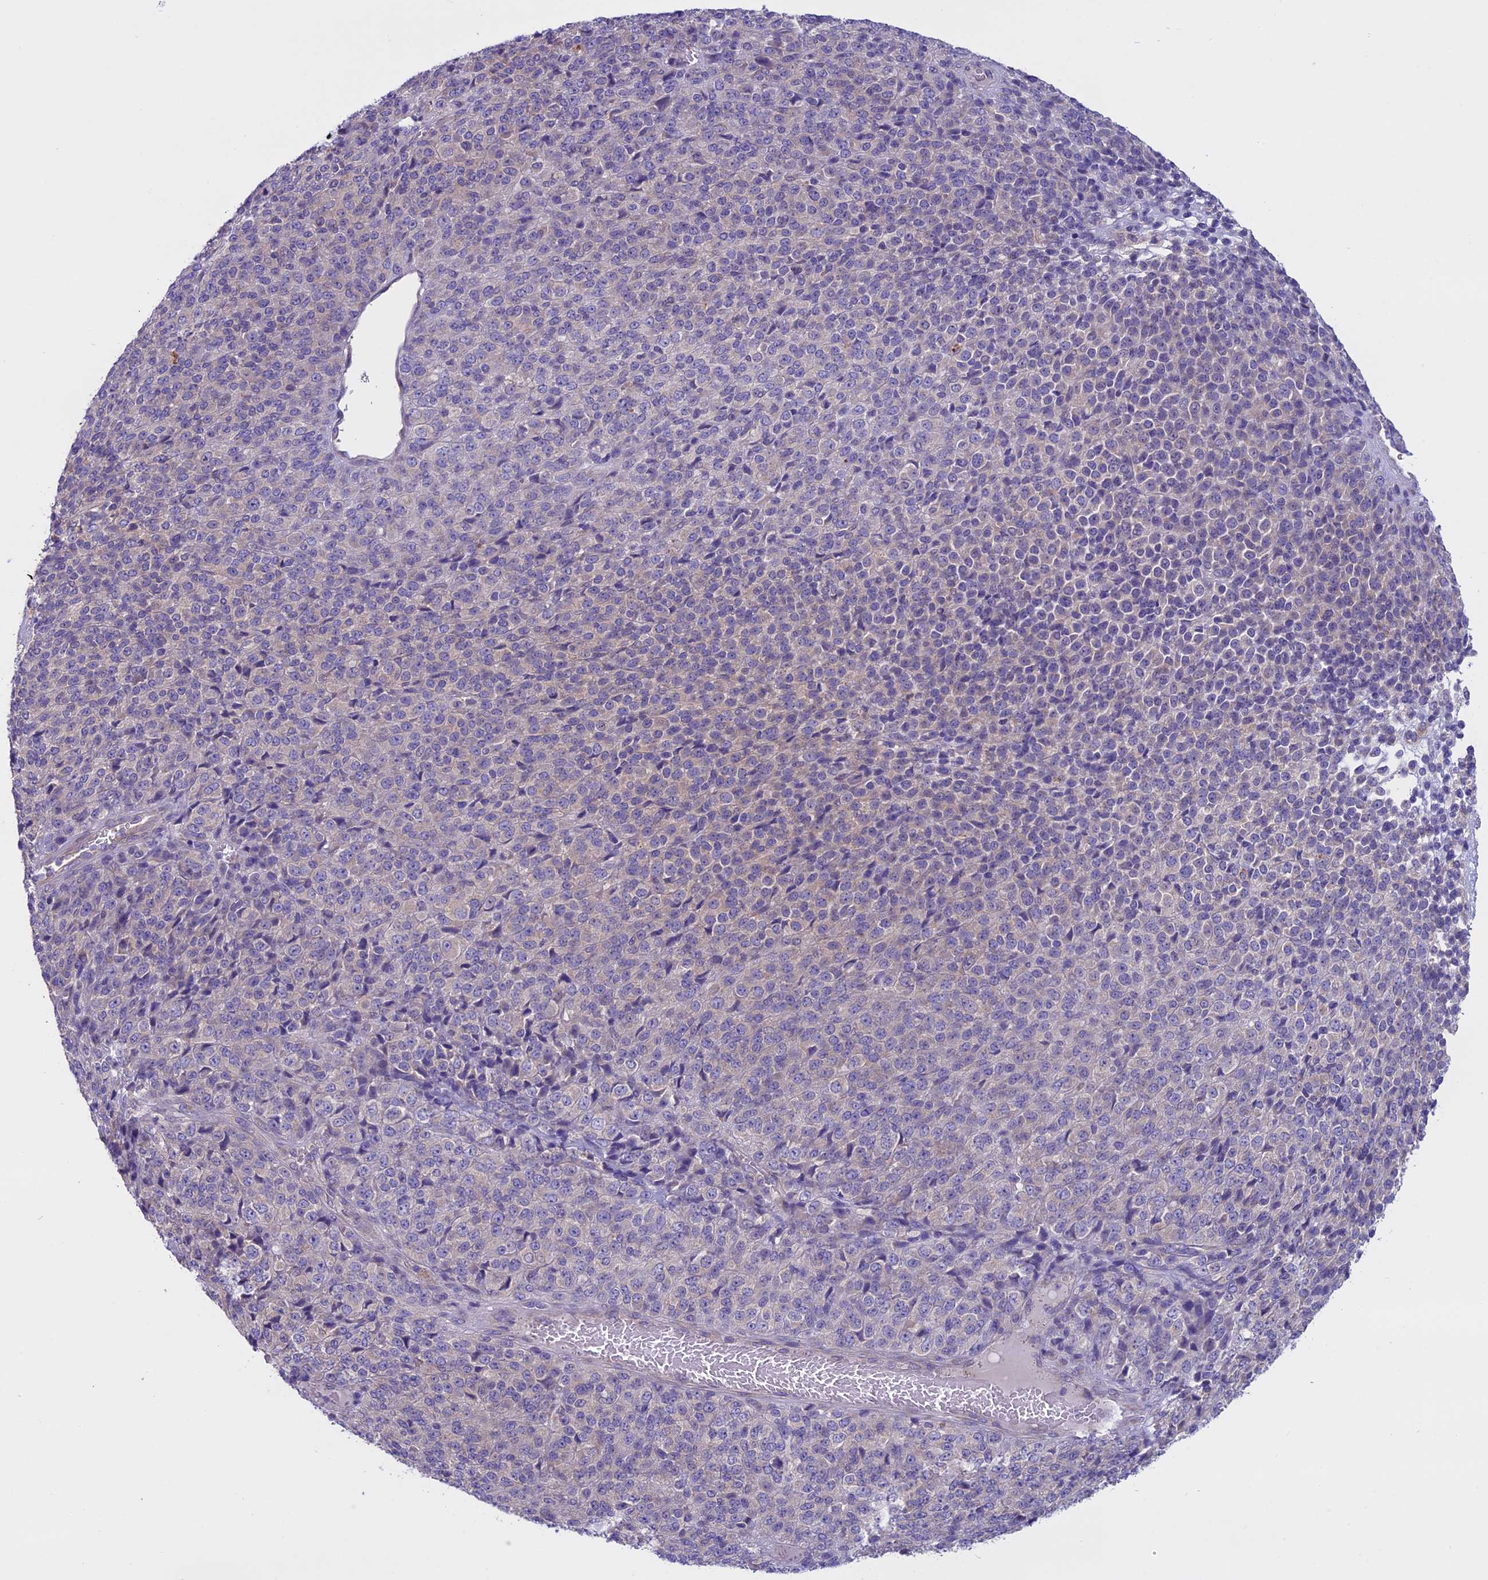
{"staining": {"intensity": "negative", "quantity": "none", "location": "none"}, "tissue": "melanoma", "cell_type": "Tumor cells", "image_type": "cancer", "snomed": [{"axis": "morphology", "description": "Malignant melanoma, Metastatic site"}, {"axis": "topography", "description": "Brain"}], "caption": "High power microscopy micrograph of an immunohistochemistry (IHC) histopathology image of melanoma, revealing no significant positivity in tumor cells.", "gene": "DCTN5", "patient": {"sex": "female", "age": 56}}